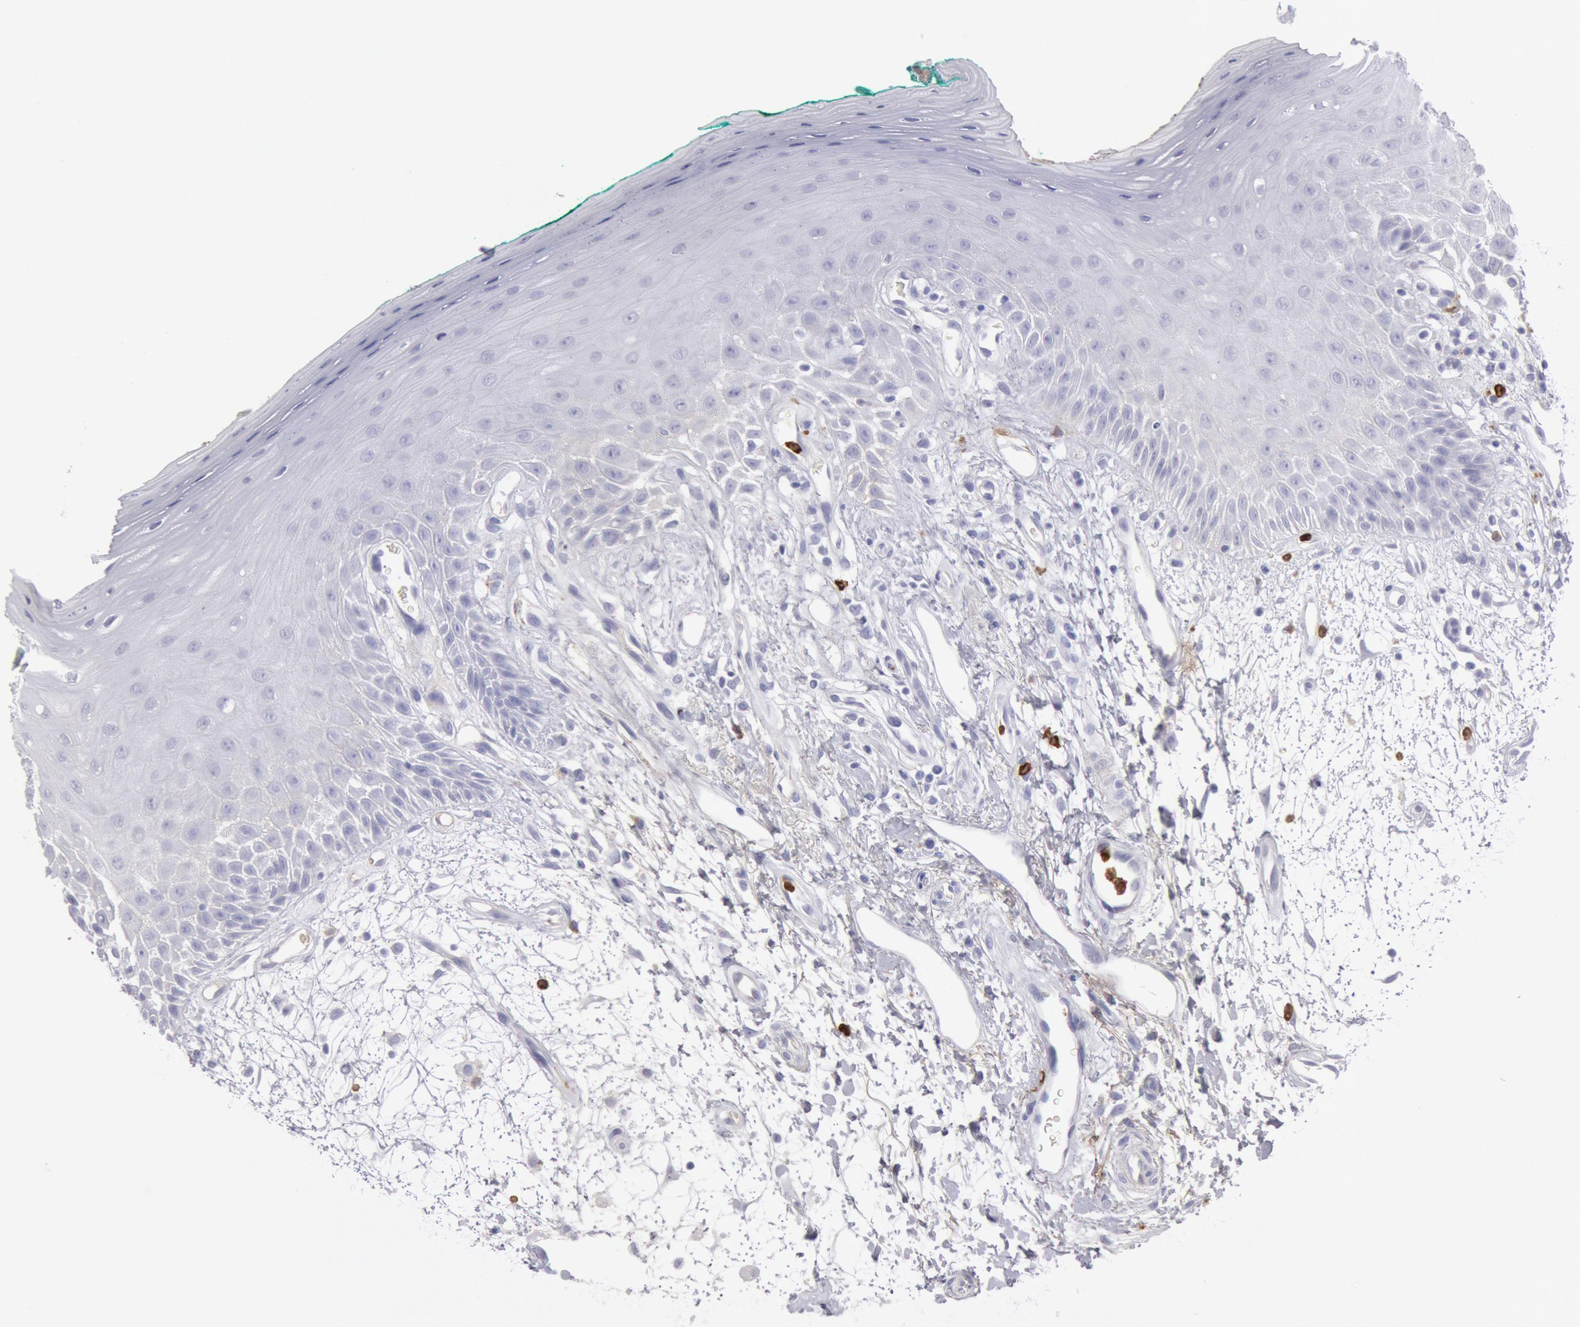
{"staining": {"intensity": "negative", "quantity": "none", "location": "none"}, "tissue": "oral mucosa", "cell_type": "Squamous epithelial cells", "image_type": "normal", "snomed": [{"axis": "morphology", "description": "Normal tissue, NOS"}, {"axis": "morphology", "description": "Squamous cell carcinoma, NOS"}, {"axis": "topography", "description": "Skeletal muscle"}, {"axis": "topography", "description": "Oral tissue"}, {"axis": "topography", "description": "Head-Neck"}], "caption": "IHC of unremarkable oral mucosa reveals no positivity in squamous epithelial cells.", "gene": "FCN1", "patient": {"sex": "female", "age": 84}}